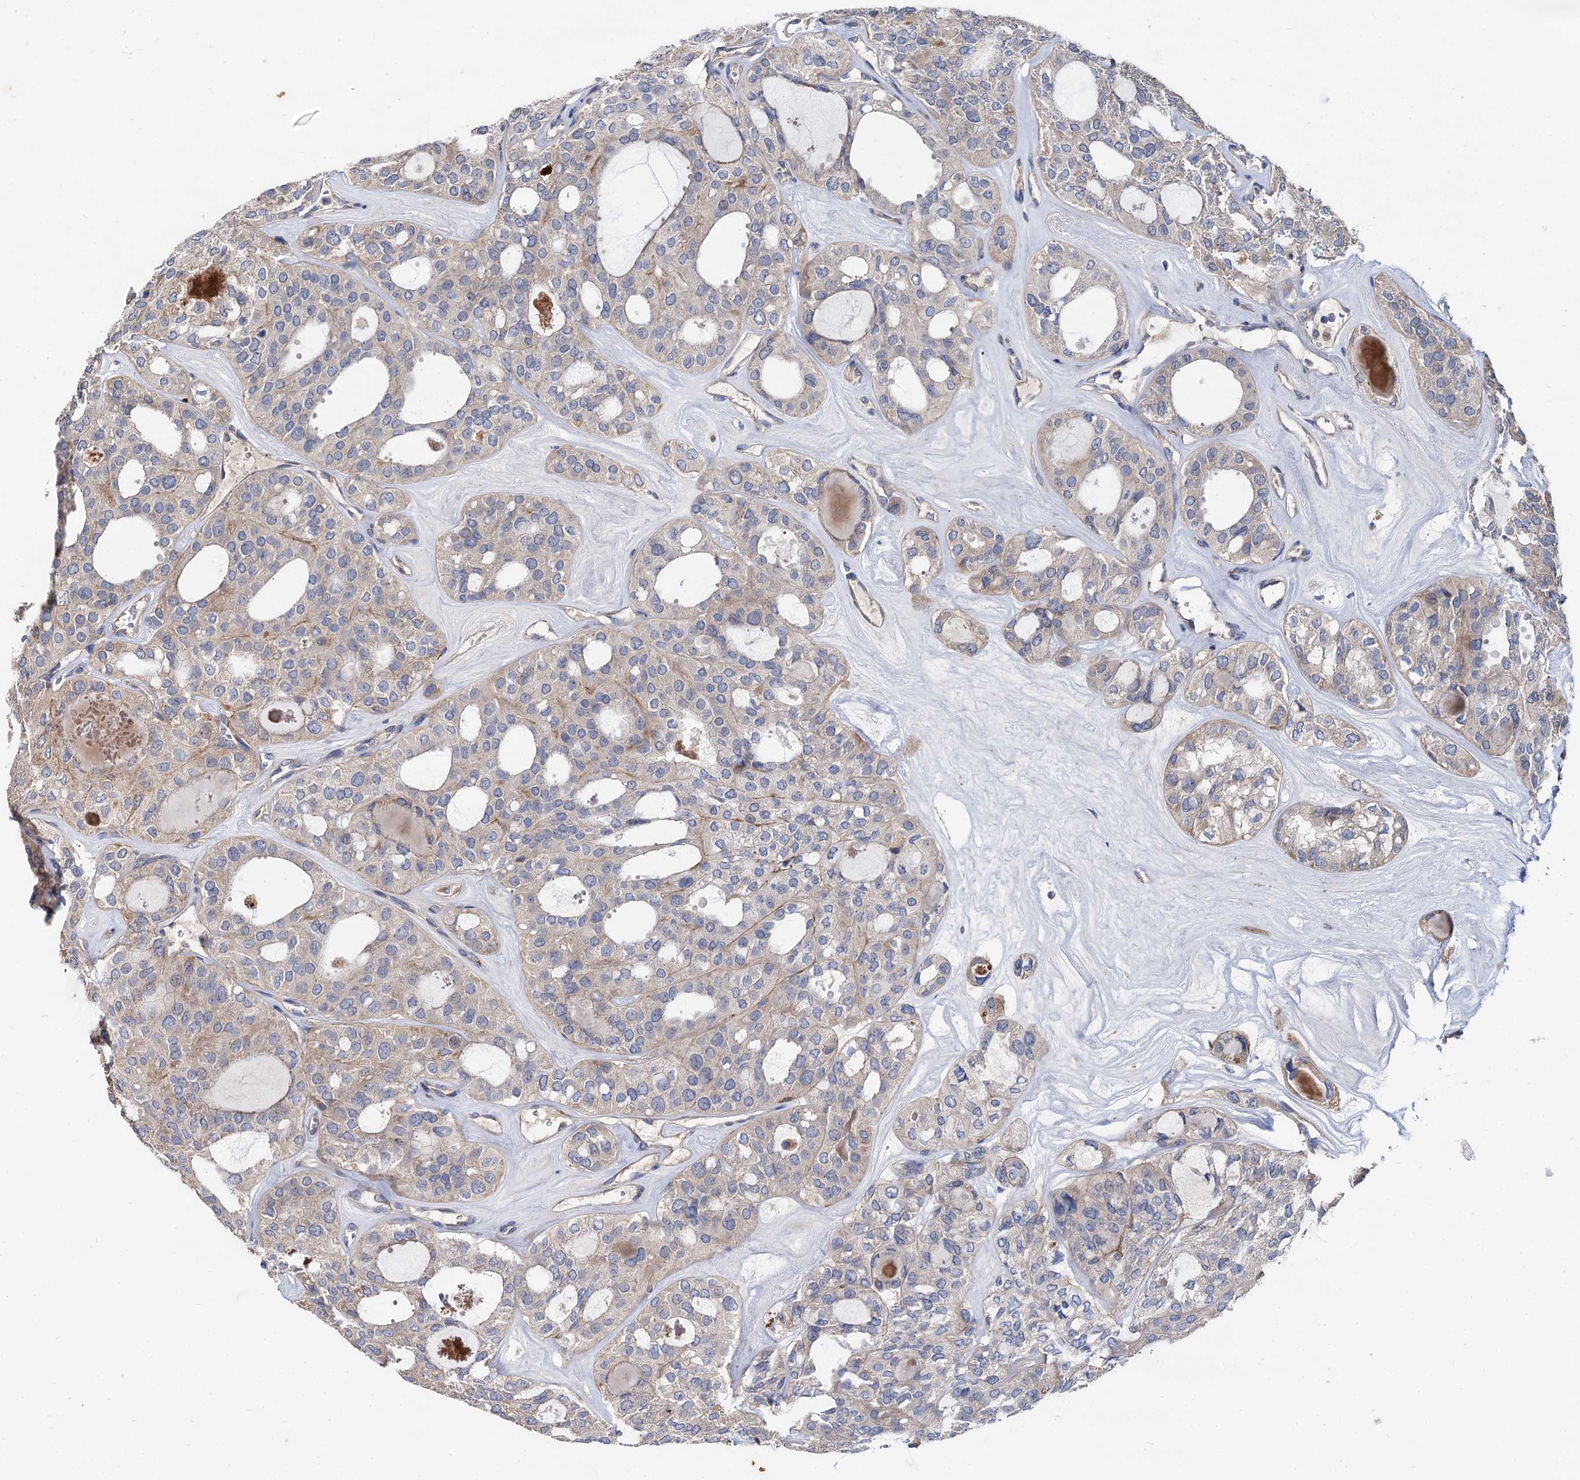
{"staining": {"intensity": "weak", "quantity": "<25%", "location": "cytoplasmic/membranous"}, "tissue": "thyroid cancer", "cell_type": "Tumor cells", "image_type": "cancer", "snomed": [{"axis": "morphology", "description": "Follicular adenoma carcinoma, NOS"}, {"axis": "topography", "description": "Thyroid gland"}], "caption": "Tumor cells show no significant protein staining in thyroid cancer (follicular adenoma carcinoma).", "gene": "SPRYD3", "patient": {"sex": "male", "age": 75}}